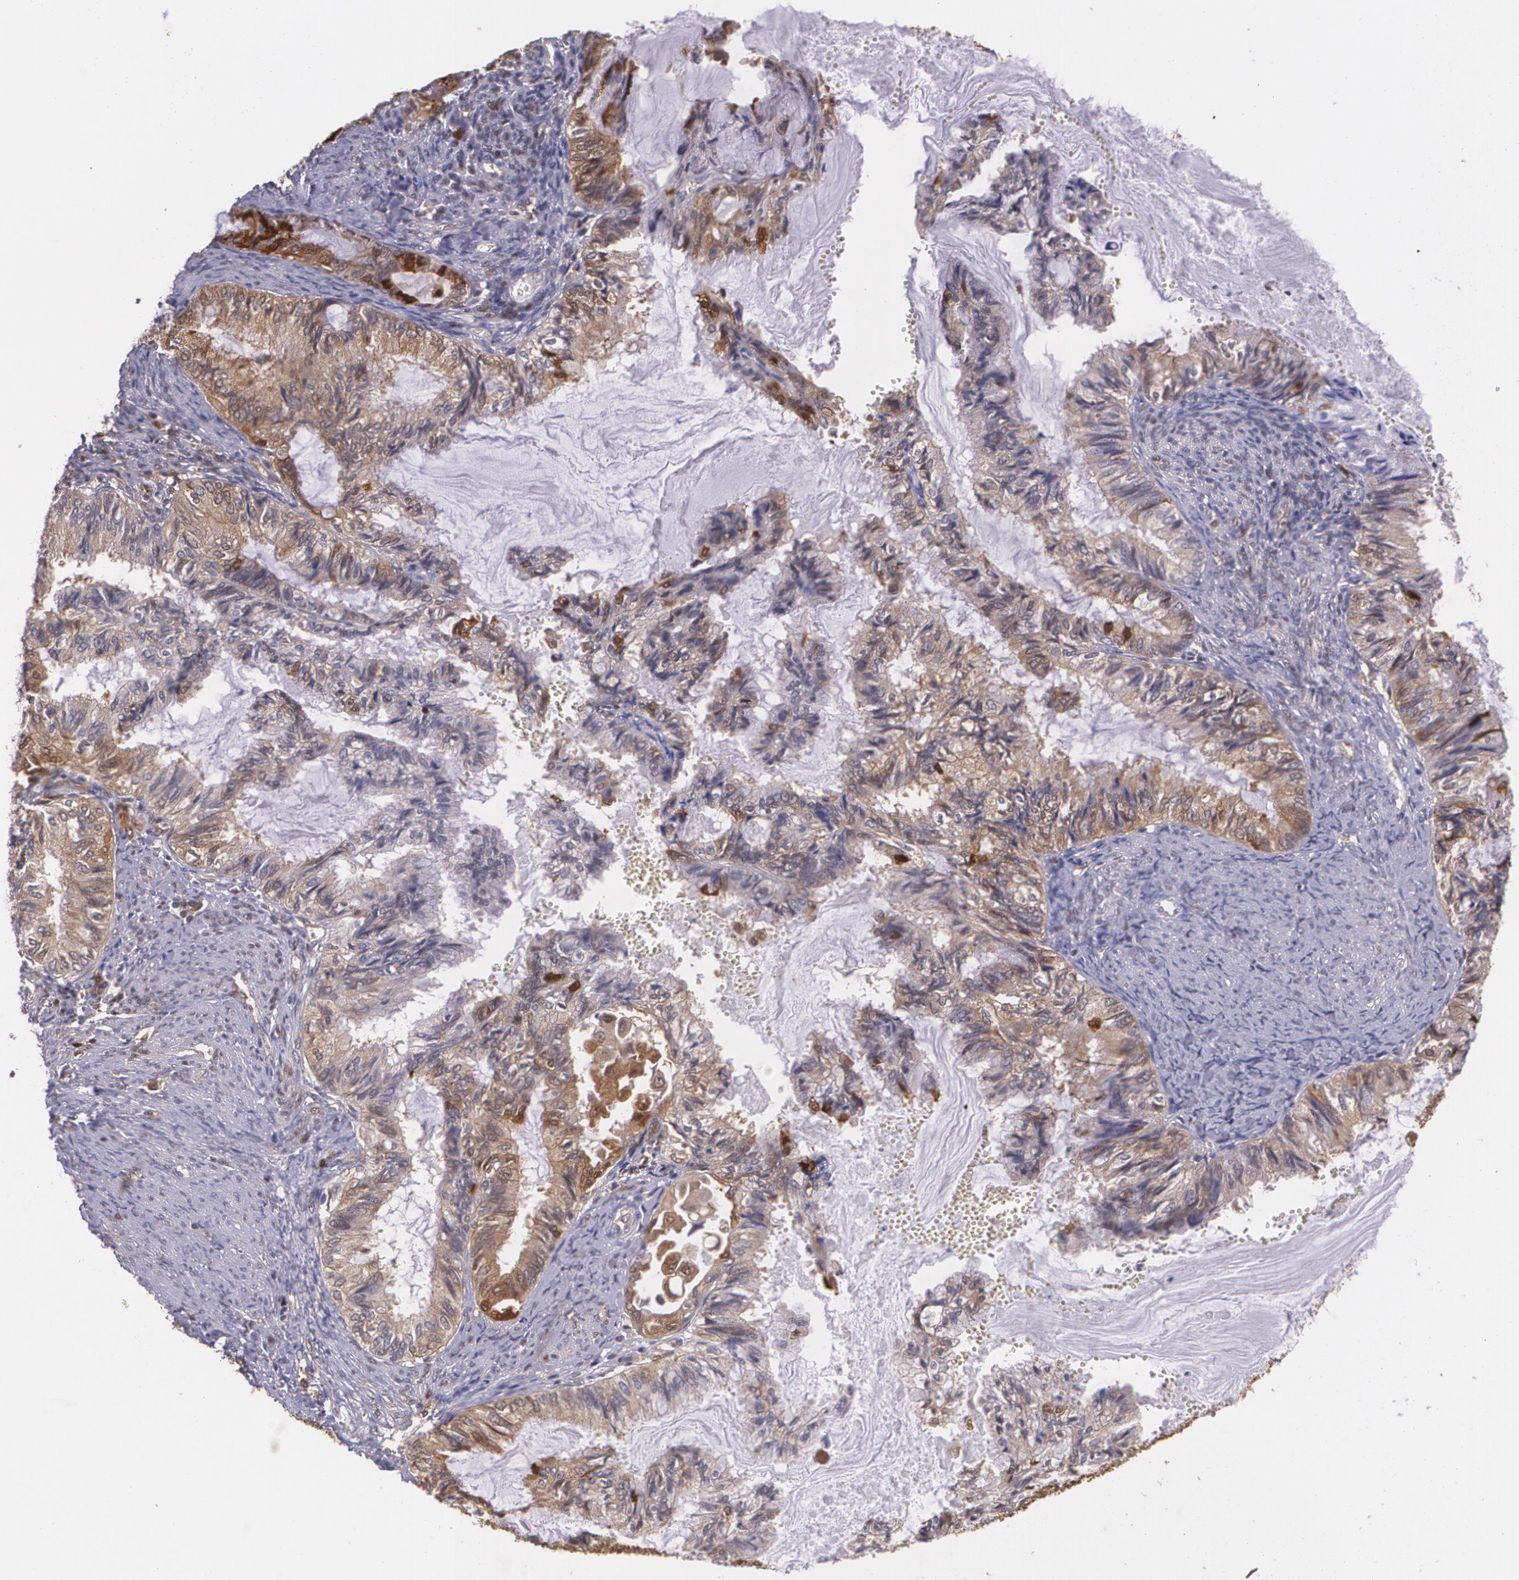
{"staining": {"intensity": "moderate", "quantity": ">75%", "location": "cytoplasmic/membranous"}, "tissue": "endometrial cancer", "cell_type": "Tumor cells", "image_type": "cancer", "snomed": [{"axis": "morphology", "description": "Adenocarcinoma, NOS"}, {"axis": "topography", "description": "Endometrium"}], "caption": "Endometrial adenocarcinoma stained for a protein (brown) reveals moderate cytoplasmic/membranous positive positivity in about >75% of tumor cells.", "gene": "HSPH1", "patient": {"sex": "female", "age": 86}}